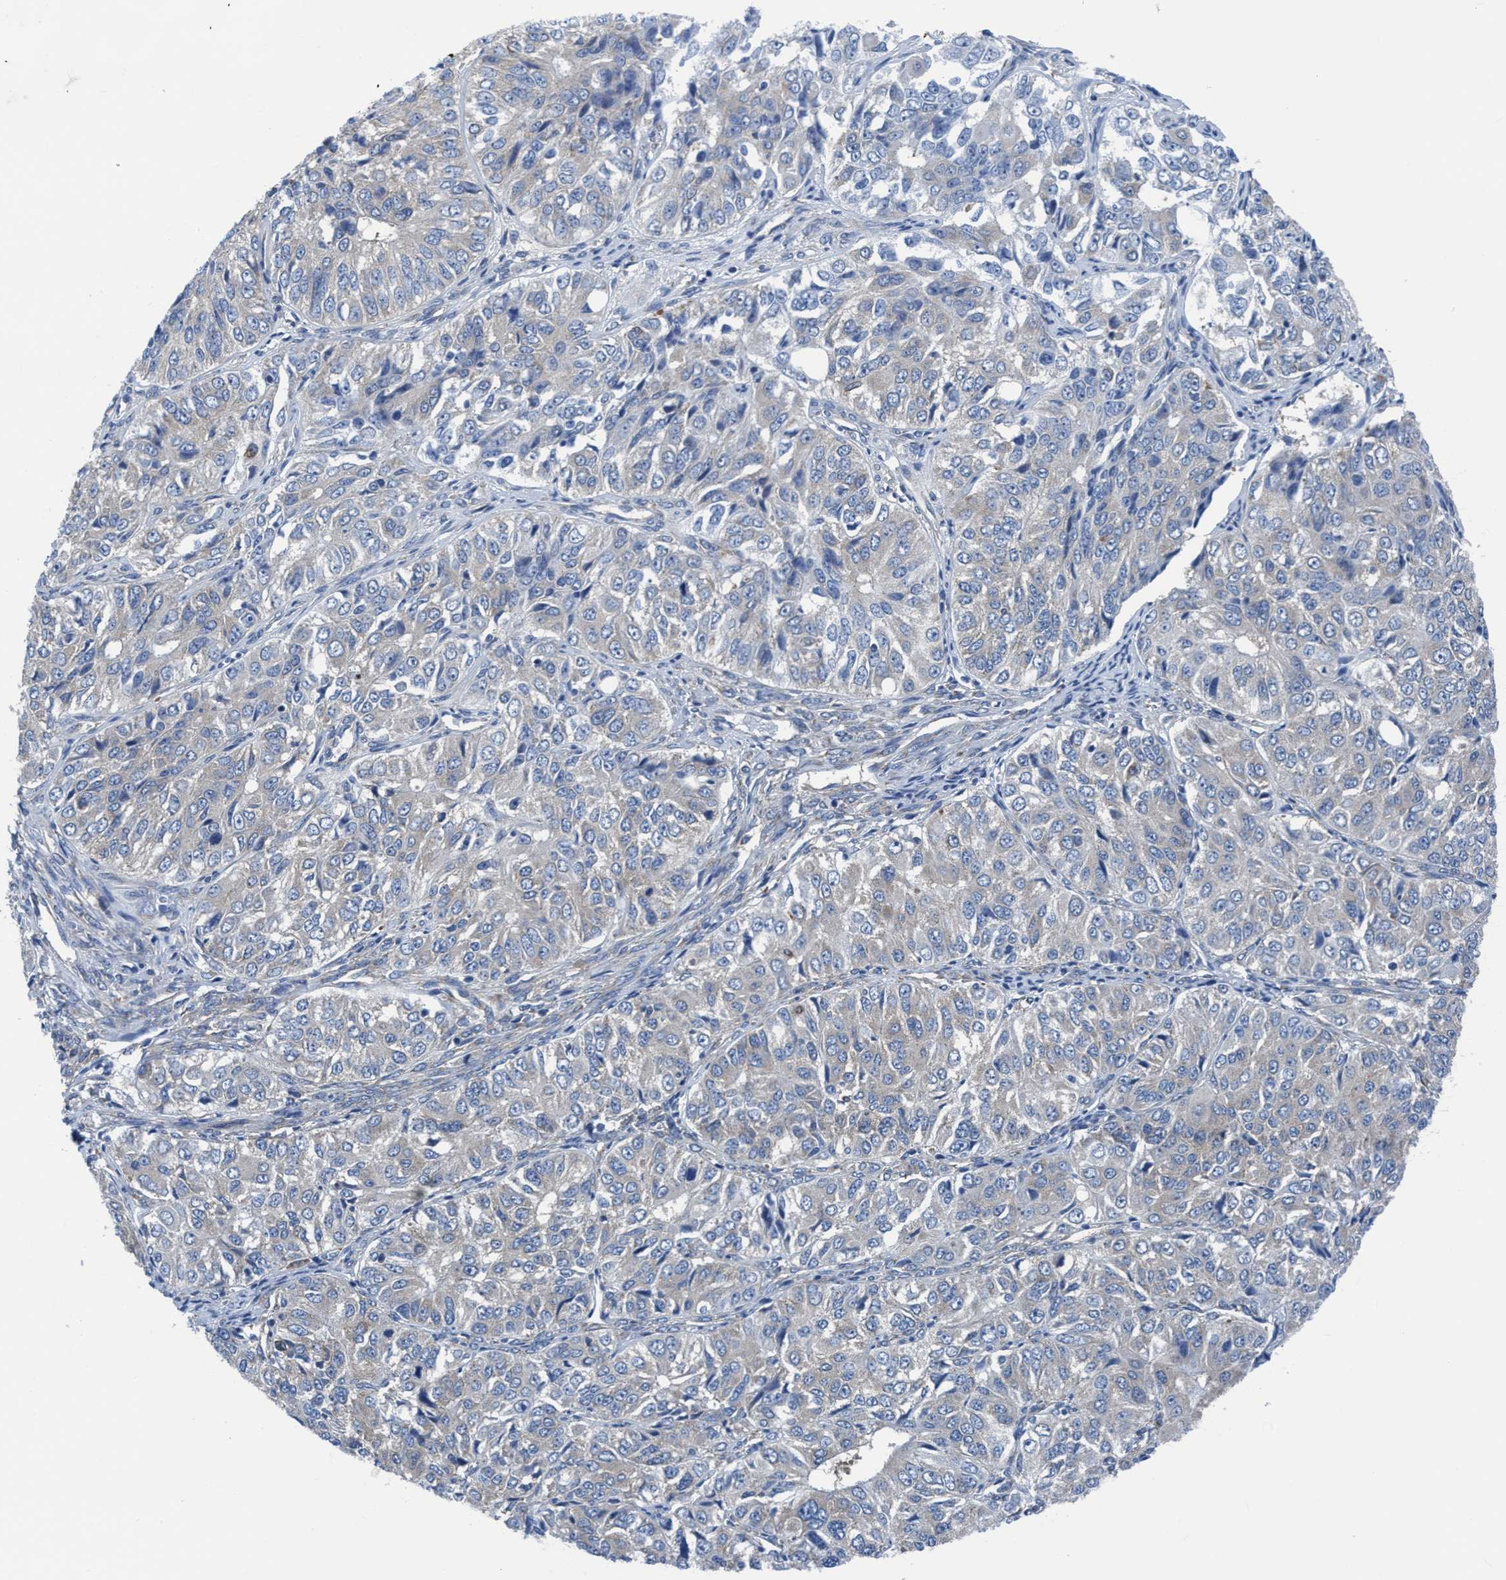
{"staining": {"intensity": "negative", "quantity": "none", "location": "none"}, "tissue": "ovarian cancer", "cell_type": "Tumor cells", "image_type": "cancer", "snomed": [{"axis": "morphology", "description": "Carcinoma, endometroid"}, {"axis": "topography", "description": "Ovary"}], "caption": "DAB immunohistochemical staining of endometroid carcinoma (ovarian) displays no significant expression in tumor cells. (Brightfield microscopy of DAB (3,3'-diaminobenzidine) immunohistochemistry (IHC) at high magnification).", "gene": "NMT1", "patient": {"sex": "female", "age": 51}}